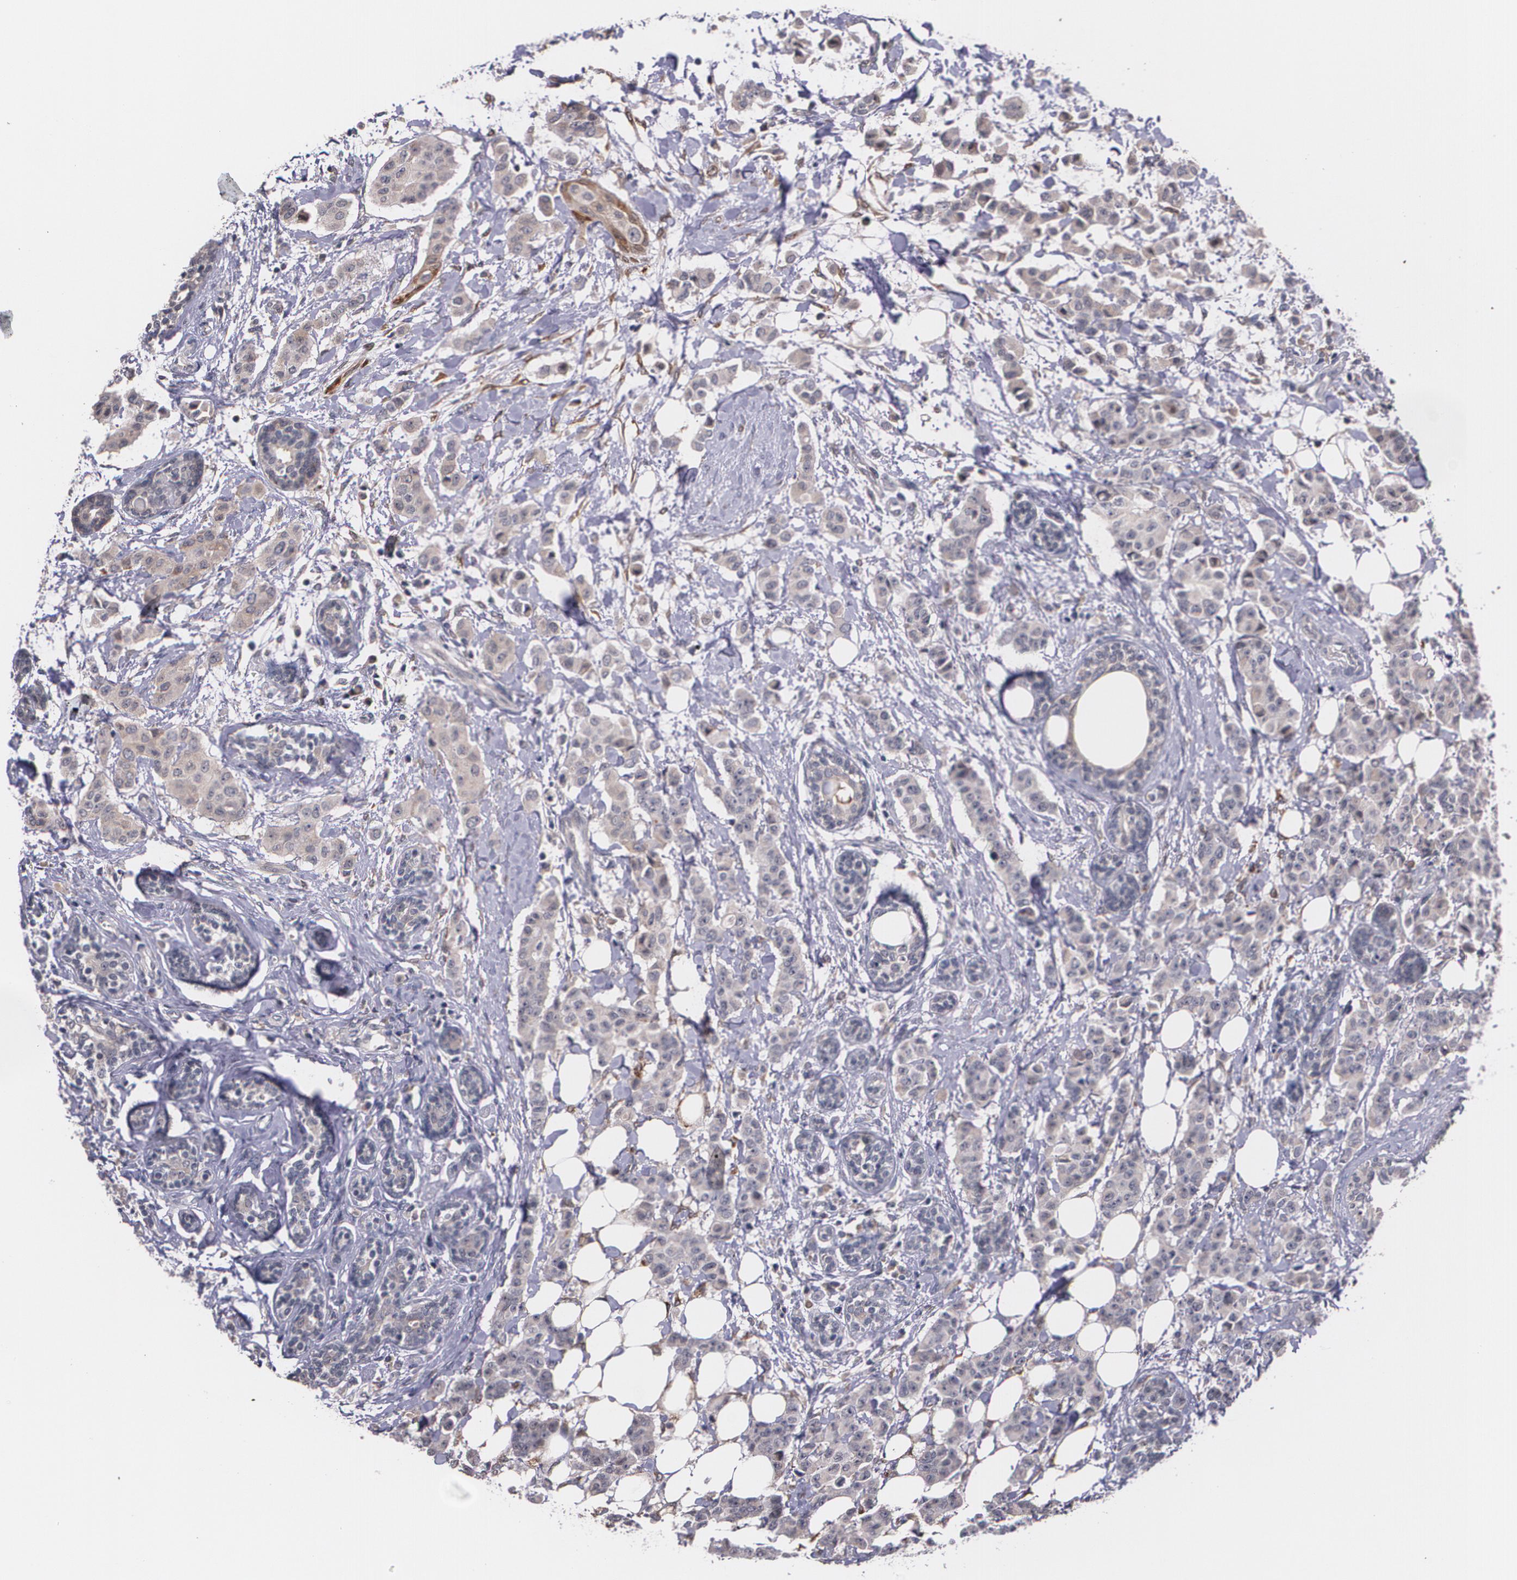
{"staining": {"intensity": "moderate", "quantity": "25%-75%", "location": "cytoplasmic/membranous"}, "tissue": "breast cancer", "cell_type": "Tumor cells", "image_type": "cancer", "snomed": [{"axis": "morphology", "description": "Duct carcinoma"}, {"axis": "topography", "description": "Breast"}], "caption": "Tumor cells demonstrate medium levels of moderate cytoplasmic/membranous positivity in approximately 25%-75% of cells in infiltrating ductal carcinoma (breast).", "gene": "IFNGR2", "patient": {"sex": "female", "age": 40}}